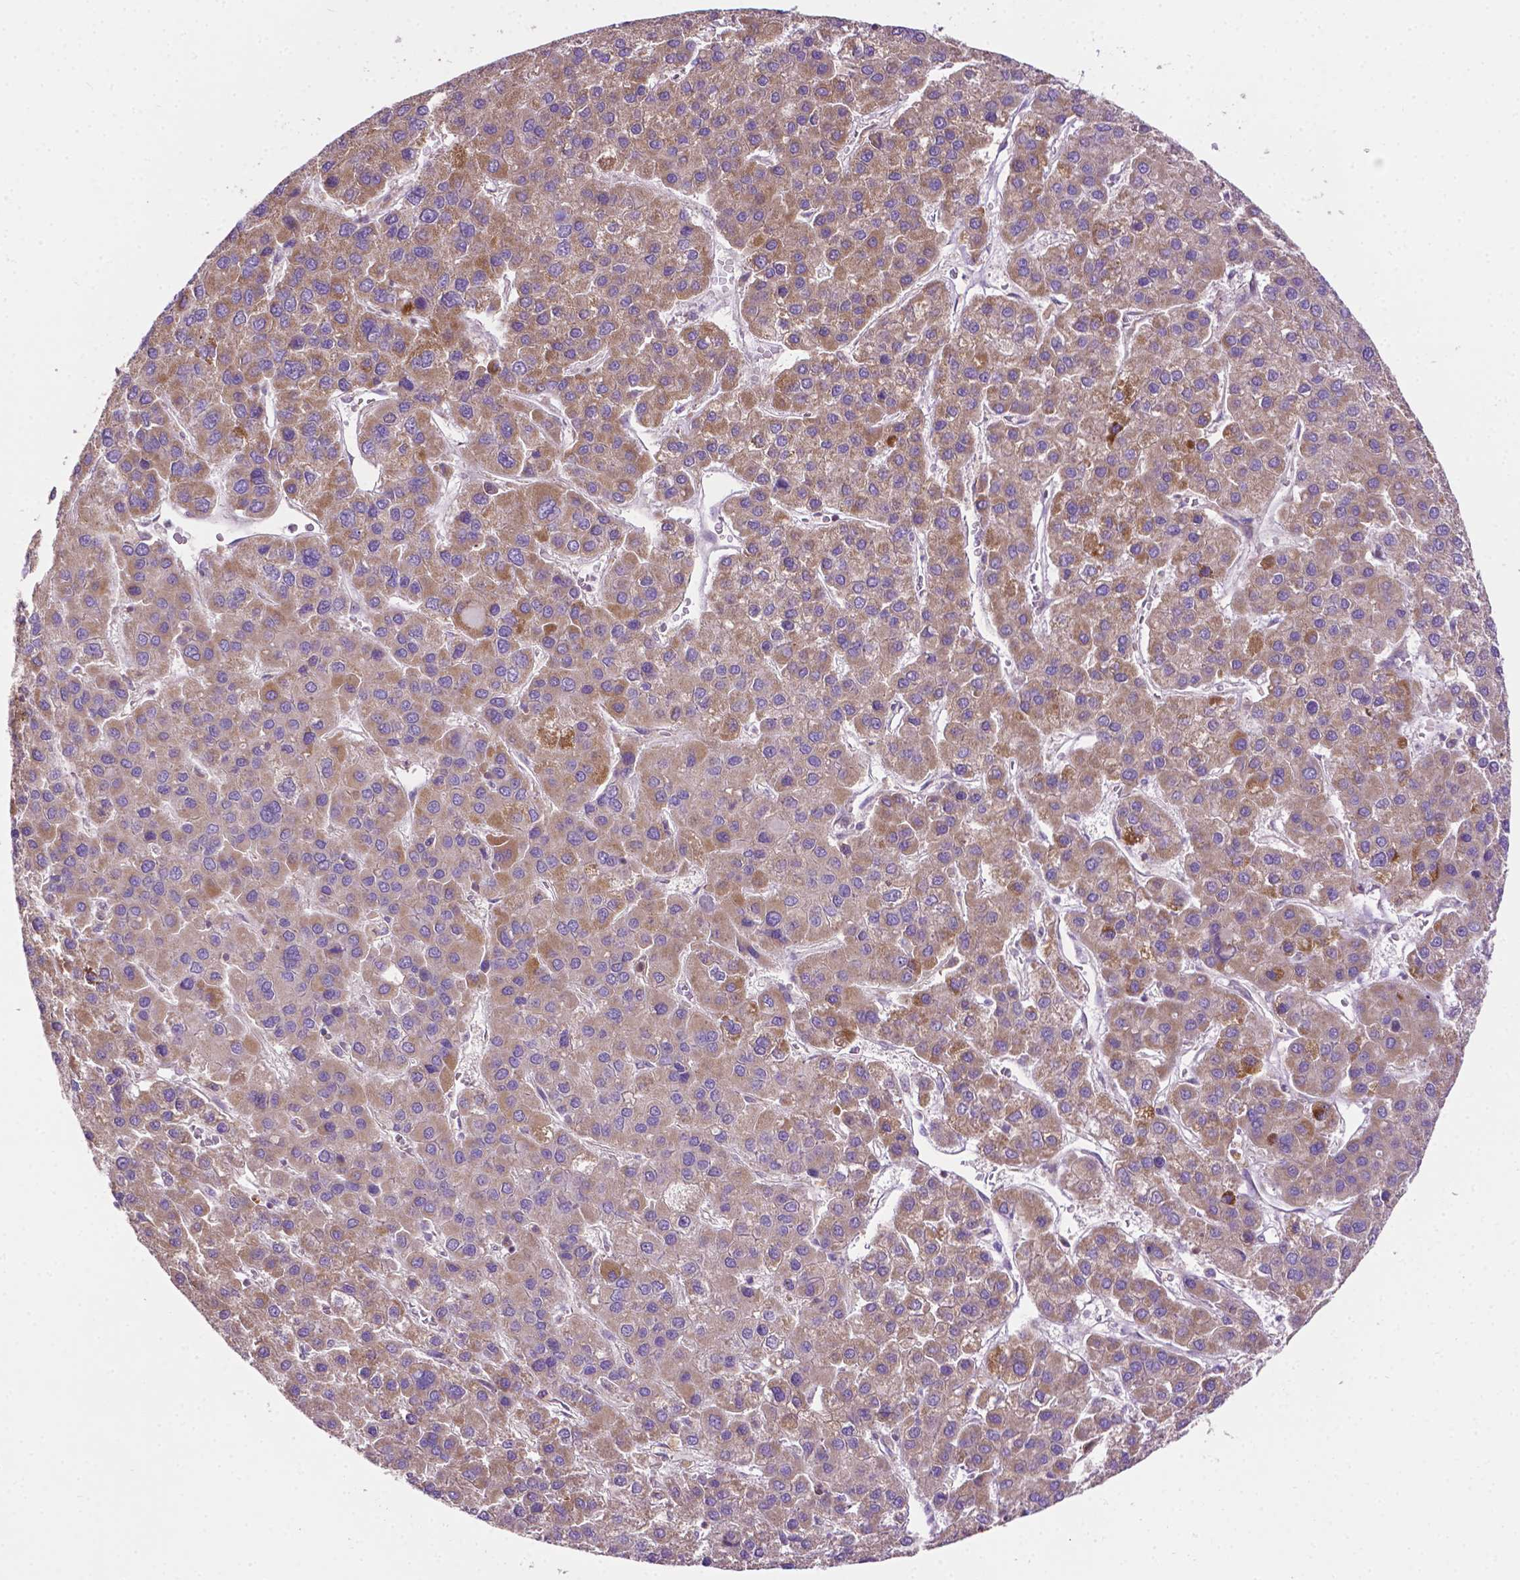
{"staining": {"intensity": "moderate", "quantity": ">75%", "location": "cytoplasmic/membranous"}, "tissue": "liver cancer", "cell_type": "Tumor cells", "image_type": "cancer", "snomed": [{"axis": "morphology", "description": "Carcinoma, Hepatocellular, NOS"}, {"axis": "topography", "description": "Liver"}], "caption": "Liver cancer (hepatocellular carcinoma) stained with immunohistochemistry reveals moderate cytoplasmic/membranous positivity in about >75% of tumor cells. Immunohistochemistry (ihc) stains the protein in brown and the nuclei are stained blue.", "gene": "ILVBL", "patient": {"sex": "female", "age": 41}}